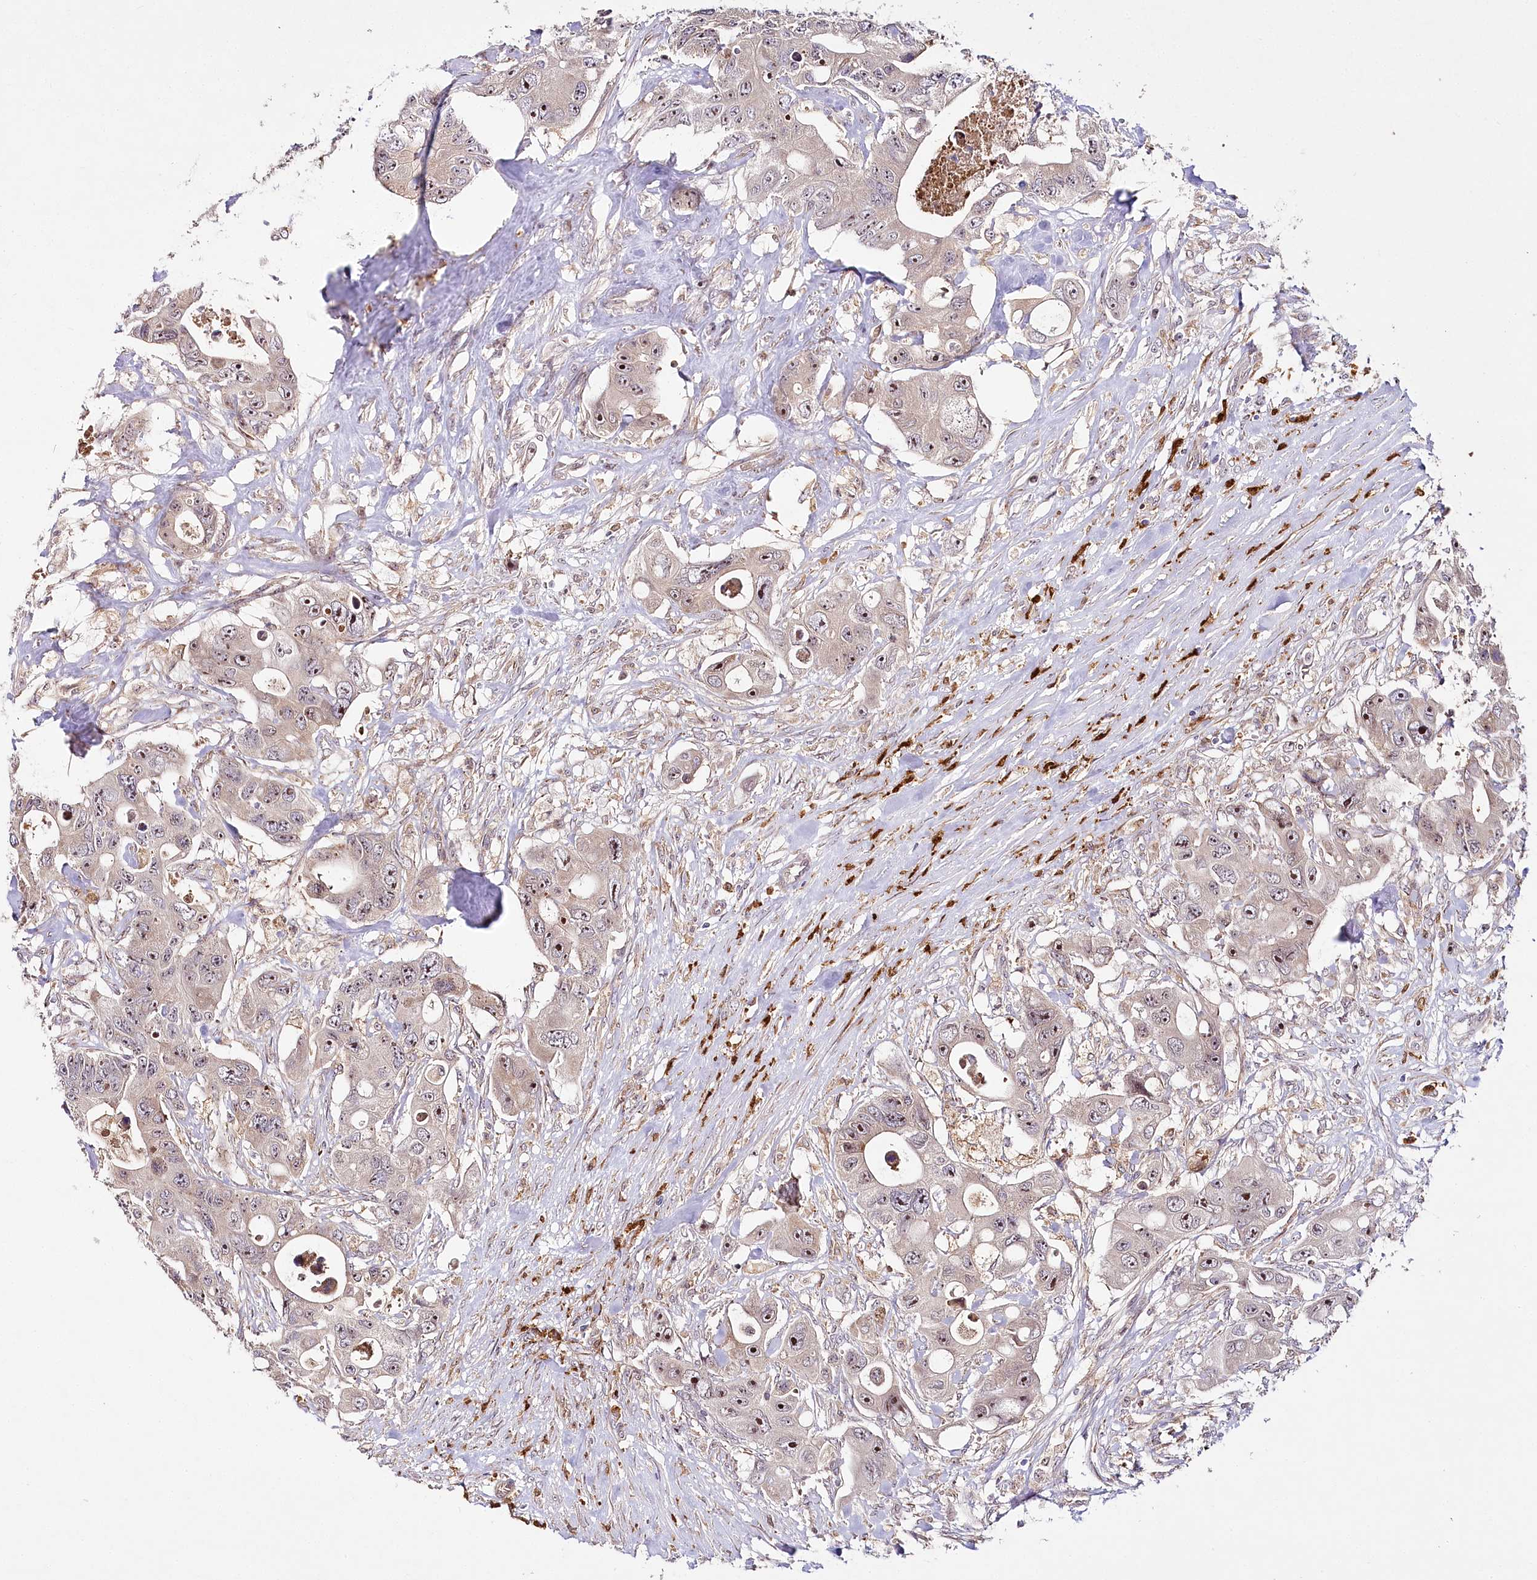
{"staining": {"intensity": "moderate", "quantity": "25%-75%", "location": "nuclear"}, "tissue": "colorectal cancer", "cell_type": "Tumor cells", "image_type": "cancer", "snomed": [{"axis": "morphology", "description": "Adenocarcinoma, NOS"}, {"axis": "topography", "description": "Colon"}], "caption": "Moderate nuclear staining for a protein is seen in about 25%-75% of tumor cells of adenocarcinoma (colorectal) using IHC.", "gene": "WDR36", "patient": {"sex": "female", "age": 46}}